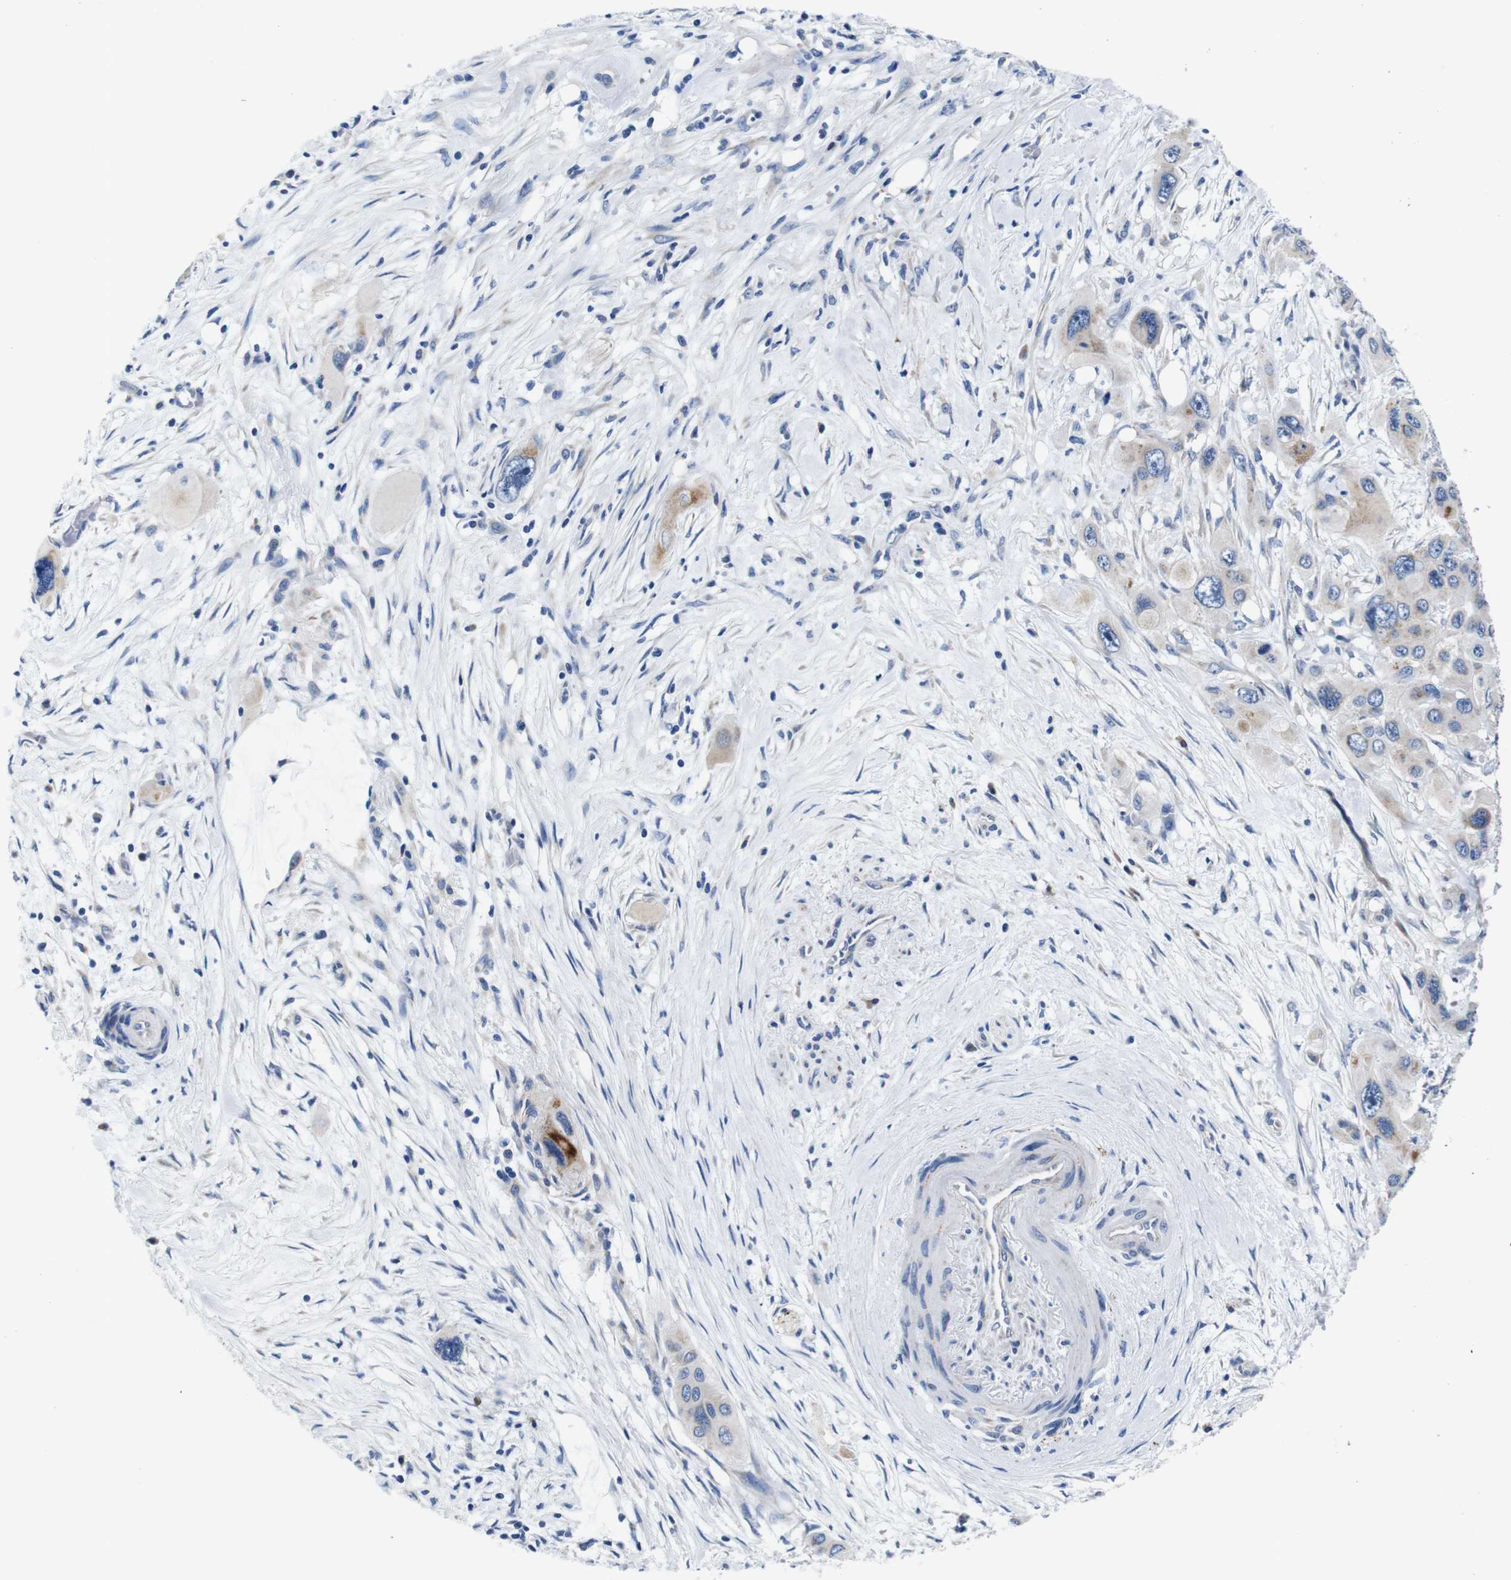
{"staining": {"intensity": "weak", "quantity": "<25%", "location": "cytoplasmic/membranous"}, "tissue": "pancreatic cancer", "cell_type": "Tumor cells", "image_type": "cancer", "snomed": [{"axis": "morphology", "description": "Adenocarcinoma, NOS"}, {"axis": "topography", "description": "Pancreas"}], "caption": "Tumor cells are negative for brown protein staining in pancreatic cancer (adenocarcinoma).", "gene": "SNX19", "patient": {"sex": "male", "age": 73}}